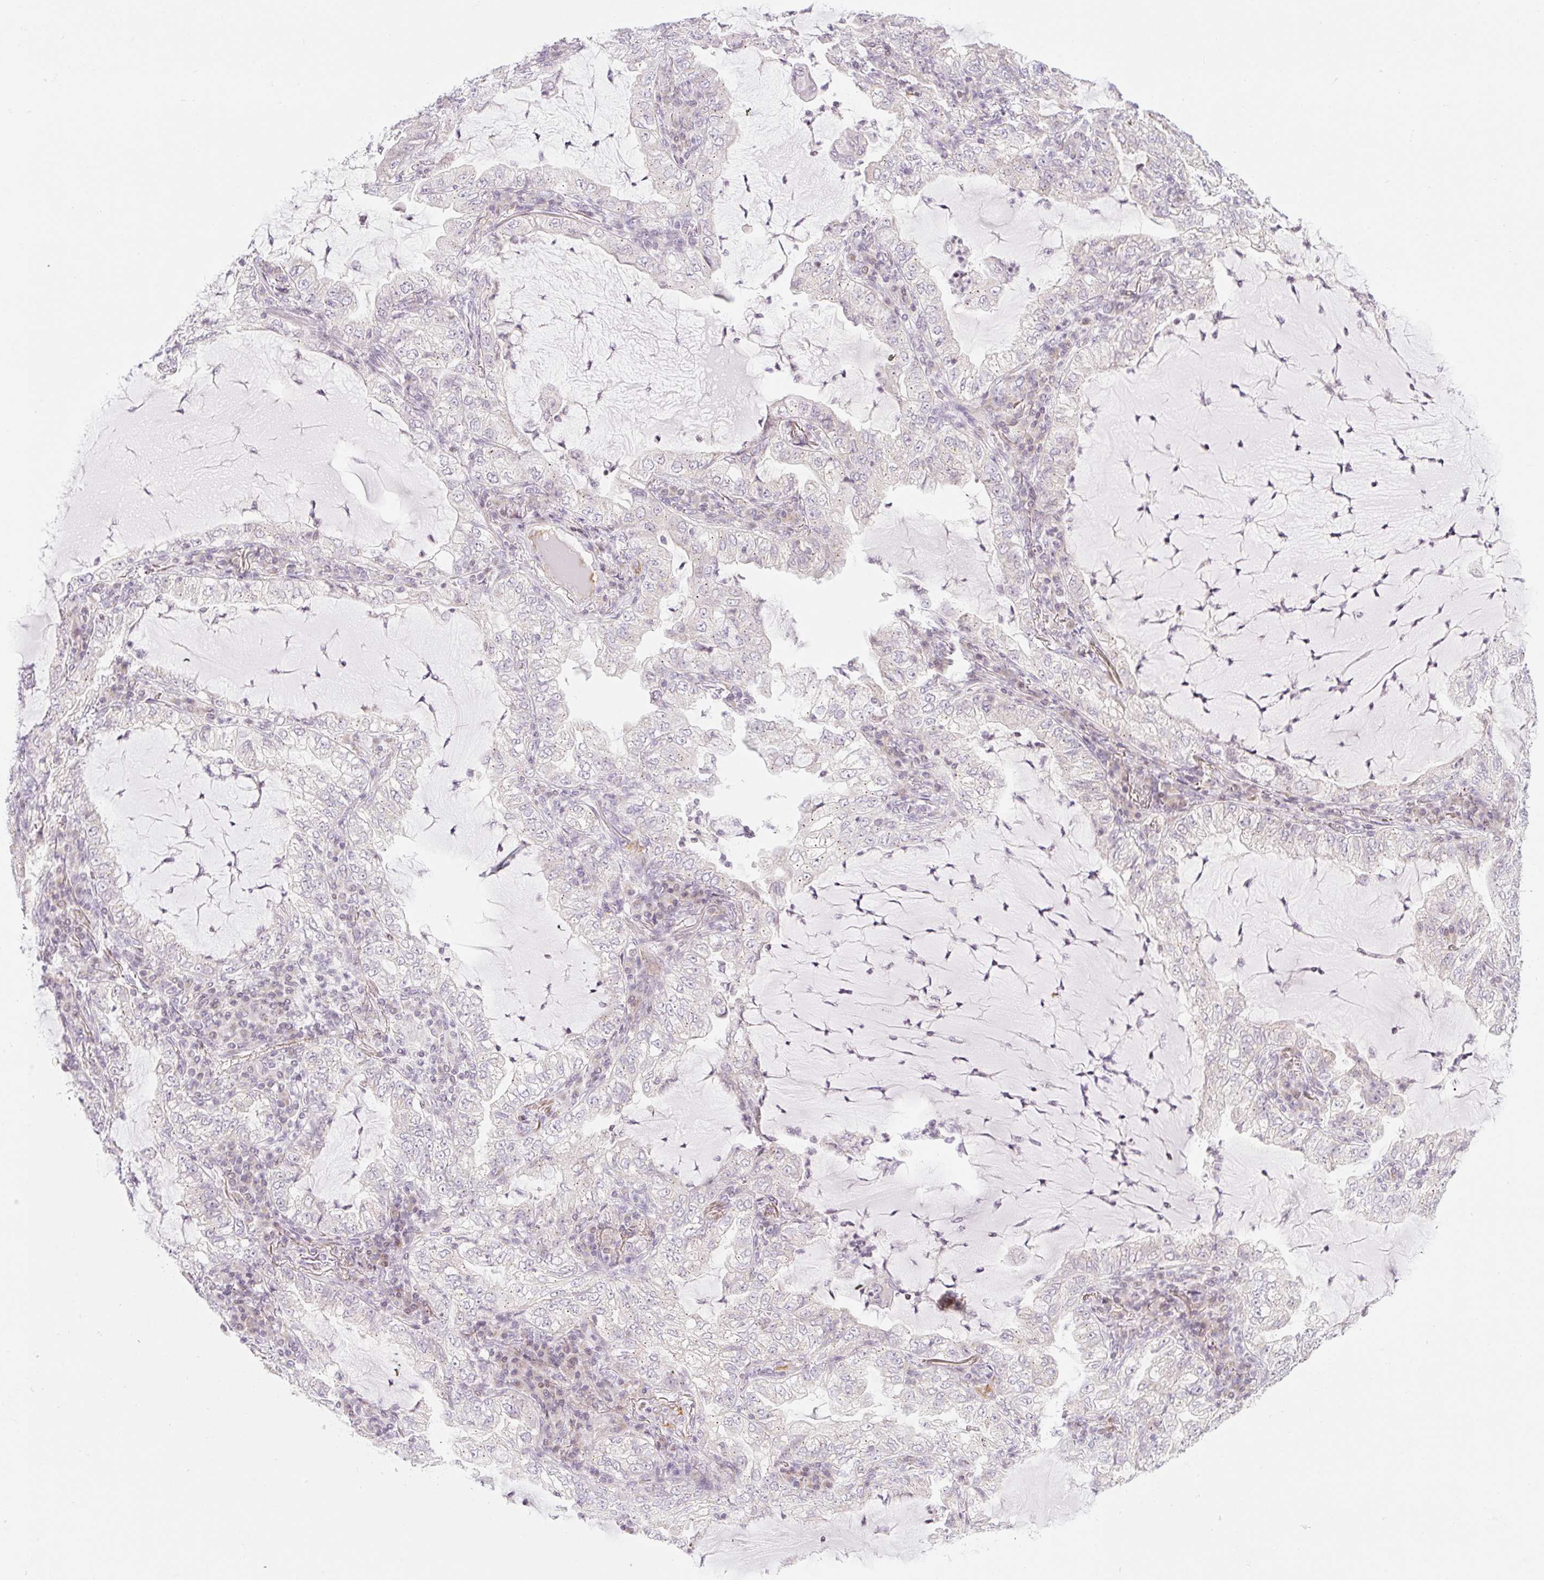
{"staining": {"intensity": "negative", "quantity": "none", "location": "none"}, "tissue": "lung cancer", "cell_type": "Tumor cells", "image_type": "cancer", "snomed": [{"axis": "morphology", "description": "Adenocarcinoma, NOS"}, {"axis": "topography", "description": "Lung"}], "caption": "Immunohistochemistry (IHC) image of adenocarcinoma (lung) stained for a protein (brown), which reveals no positivity in tumor cells.", "gene": "CASKIN1", "patient": {"sex": "female", "age": 73}}